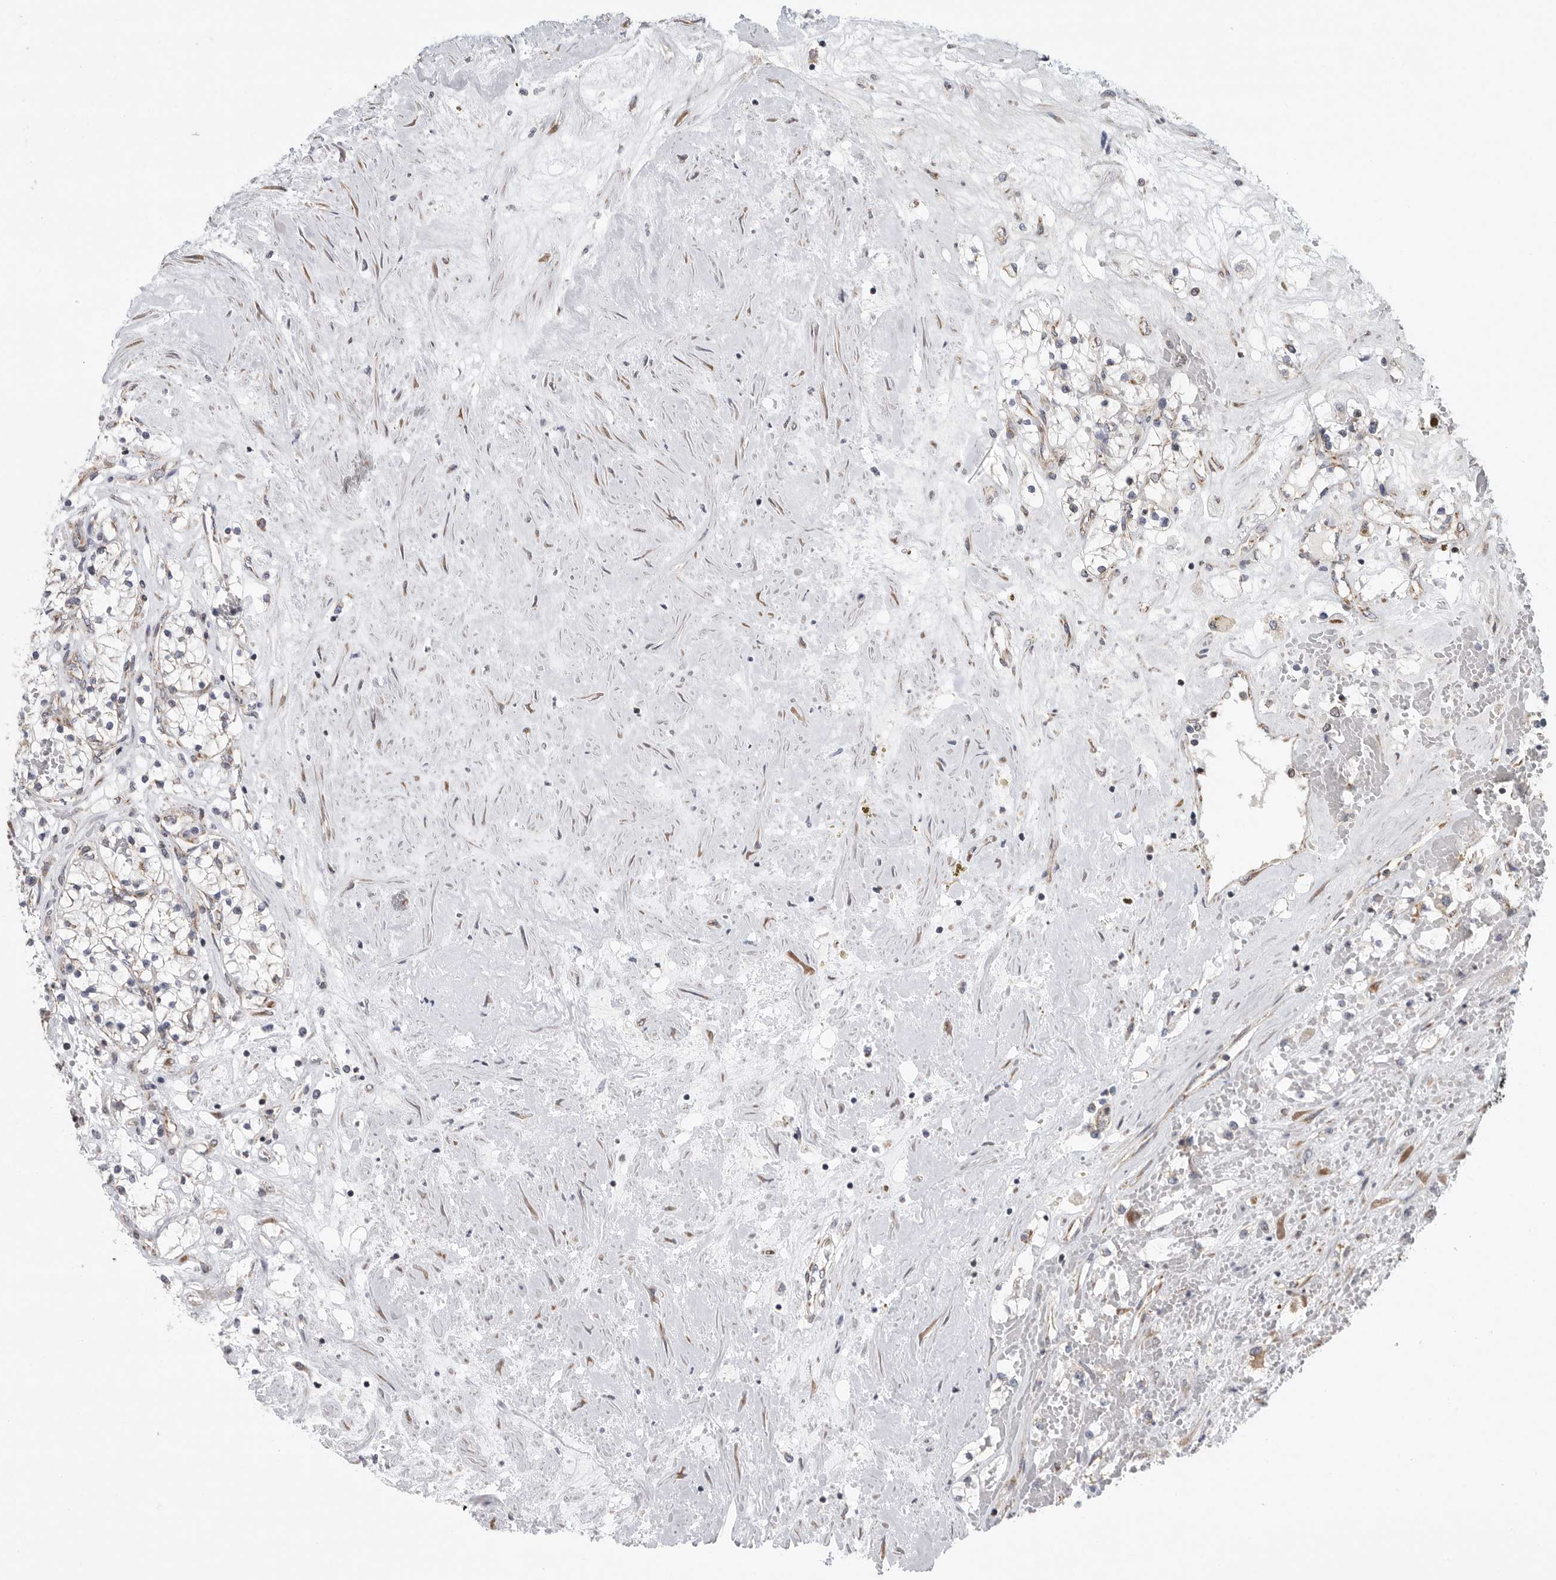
{"staining": {"intensity": "negative", "quantity": "none", "location": "none"}, "tissue": "renal cancer", "cell_type": "Tumor cells", "image_type": "cancer", "snomed": [{"axis": "morphology", "description": "Normal tissue, NOS"}, {"axis": "morphology", "description": "Adenocarcinoma, NOS"}, {"axis": "topography", "description": "Kidney"}], "caption": "A photomicrograph of human adenocarcinoma (renal) is negative for staining in tumor cells. (Brightfield microscopy of DAB immunohistochemistry (IHC) at high magnification).", "gene": "FKBP8", "patient": {"sex": "male", "age": 68}}